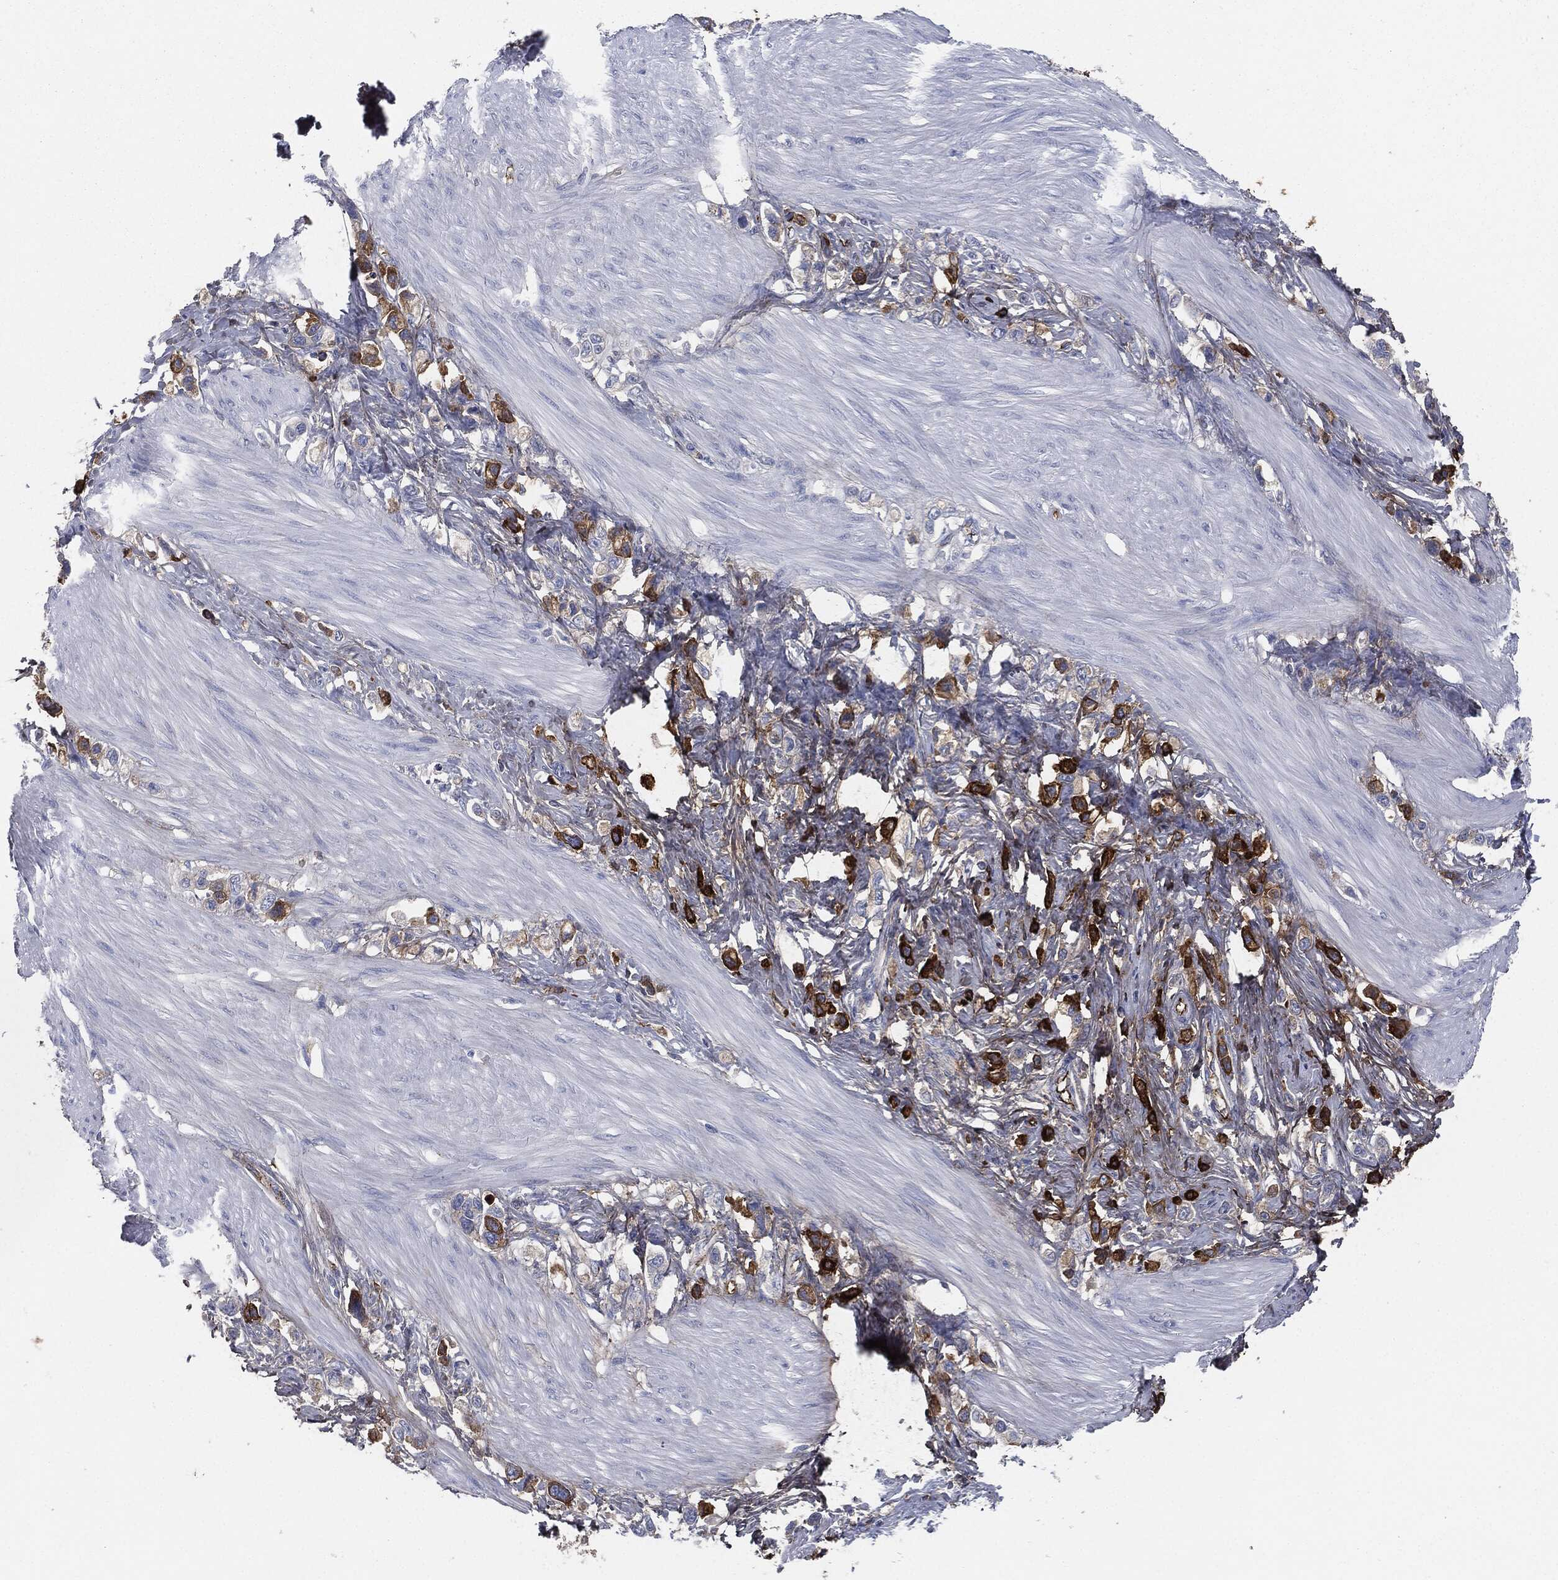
{"staining": {"intensity": "strong", "quantity": "<25%", "location": "cytoplasmic/membranous"}, "tissue": "stomach cancer", "cell_type": "Tumor cells", "image_type": "cancer", "snomed": [{"axis": "morphology", "description": "Normal tissue, NOS"}, {"axis": "morphology", "description": "Adenocarcinoma, NOS"}, {"axis": "morphology", "description": "Adenocarcinoma, High grade"}, {"axis": "topography", "description": "Stomach, upper"}, {"axis": "topography", "description": "Stomach"}], "caption": "The micrograph displays immunohistochemical staining of adenocarcinoma (high-grade) (stomach). There is strong cytoplasmic/membranous expression is seen in about <25% of tumor cells. (Brightfield microscopy of DAB IHC at high magnification).", "gene": "APOB", "patient": {"sex": "female", "age": 65}}